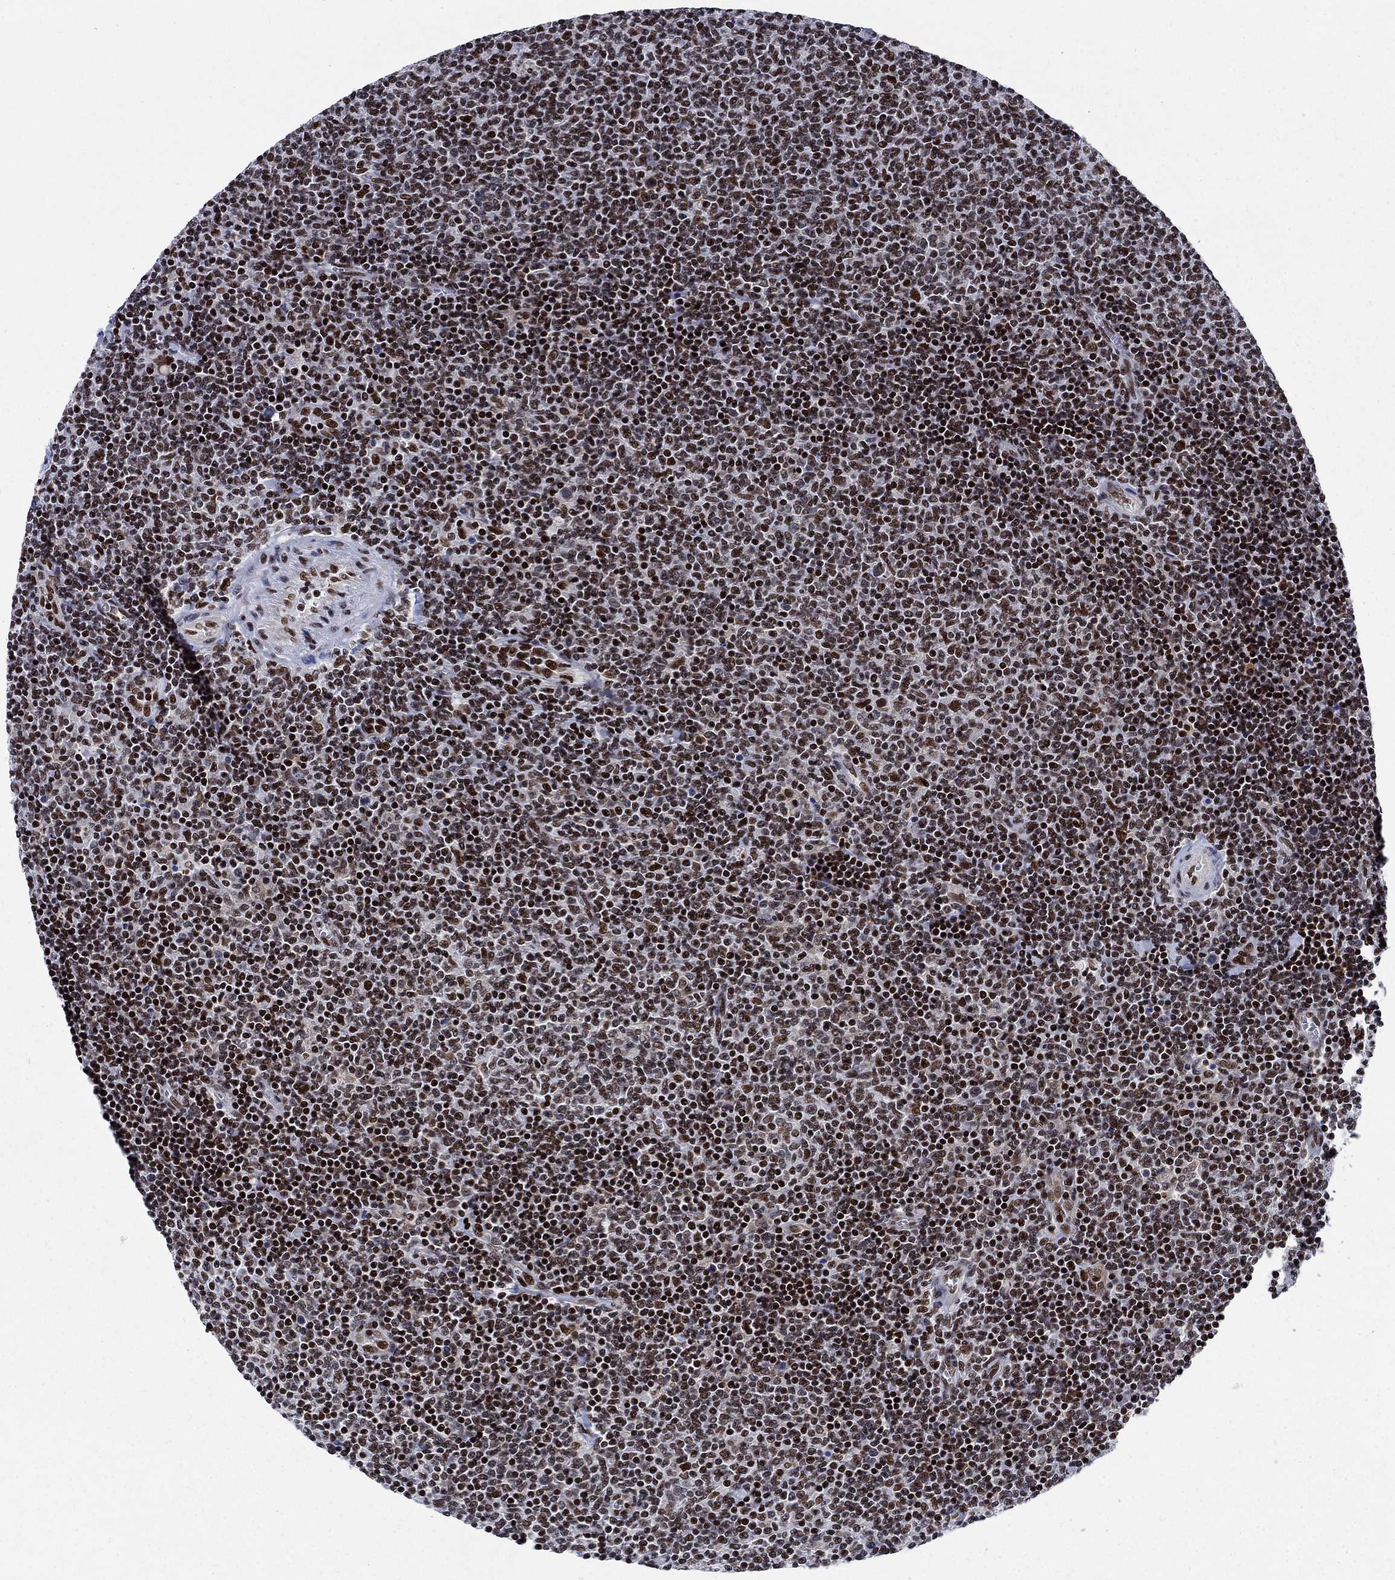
{"staining": {"intensity": "strong", "quantity": ">75%", "location": "nuclear"}, "tissue": "lymphoma", "cell_type": "Tumor cells", "image_type": "cancer", "snomed": [{"axis": "morphology", "description": "Malignant lymphoma, non-Hodgkin's type, Low grade"}, {"axis": "topography", "description": "Lymph node"}], "caption": "Lymphoma stained with DAB IHC exhibits high levels of strong nuclear staining in approximately >75% of tumor cells. (DAB (3,3'-diaminobenzidine) IHC with brightfield microscopy, high magnification).", "gene": "RPRD1B", "patient": {"sex": "male", "age": 52}}